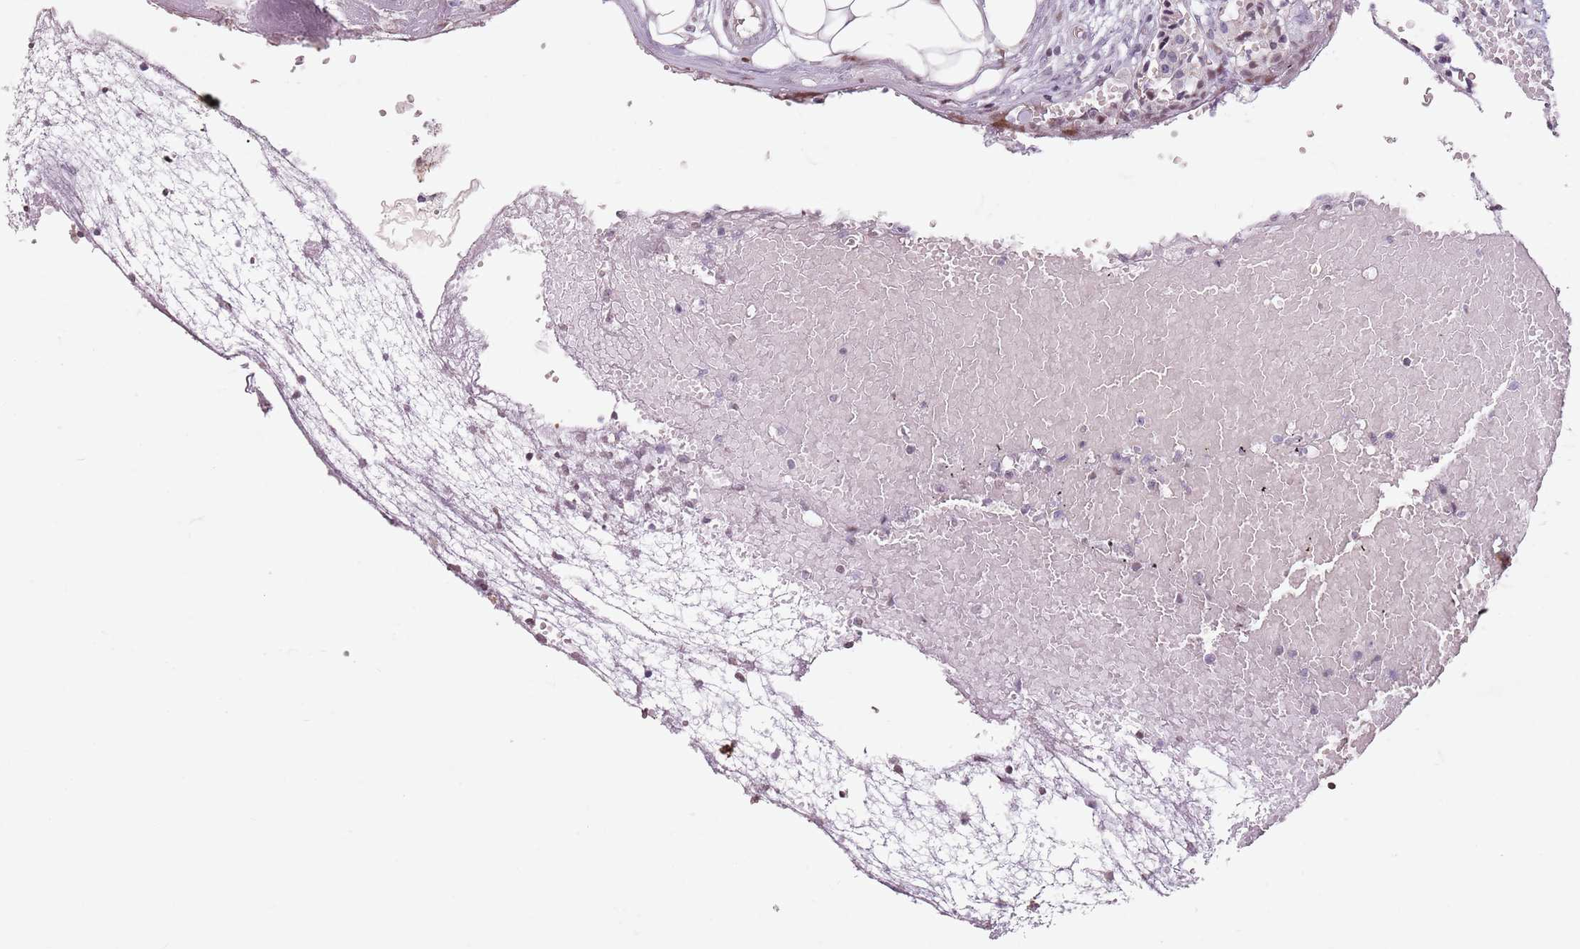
{"staining": {"intensity": "negative", "quantity": "none", "location": "none"}, "tissue": "carcinoid", "cell_type": "Tumor cells", "image_type": "cancer", "snomed": [{"axis": "morphology", "description": "Carcinoid, malignant, NOS"}, {"axis": "topography", "description": "Colon"}], "caption": "A high-resolution photomicrograph shows immunohistochemistry staining of carcinoid, which reveals no significant expression in tumor cells. The staining is performed using DAB brown chromogen with nuclei counter-stained in using hematoxylin.", "gene": "TMC4", "patient": {"sex": "female", "age": 52}}